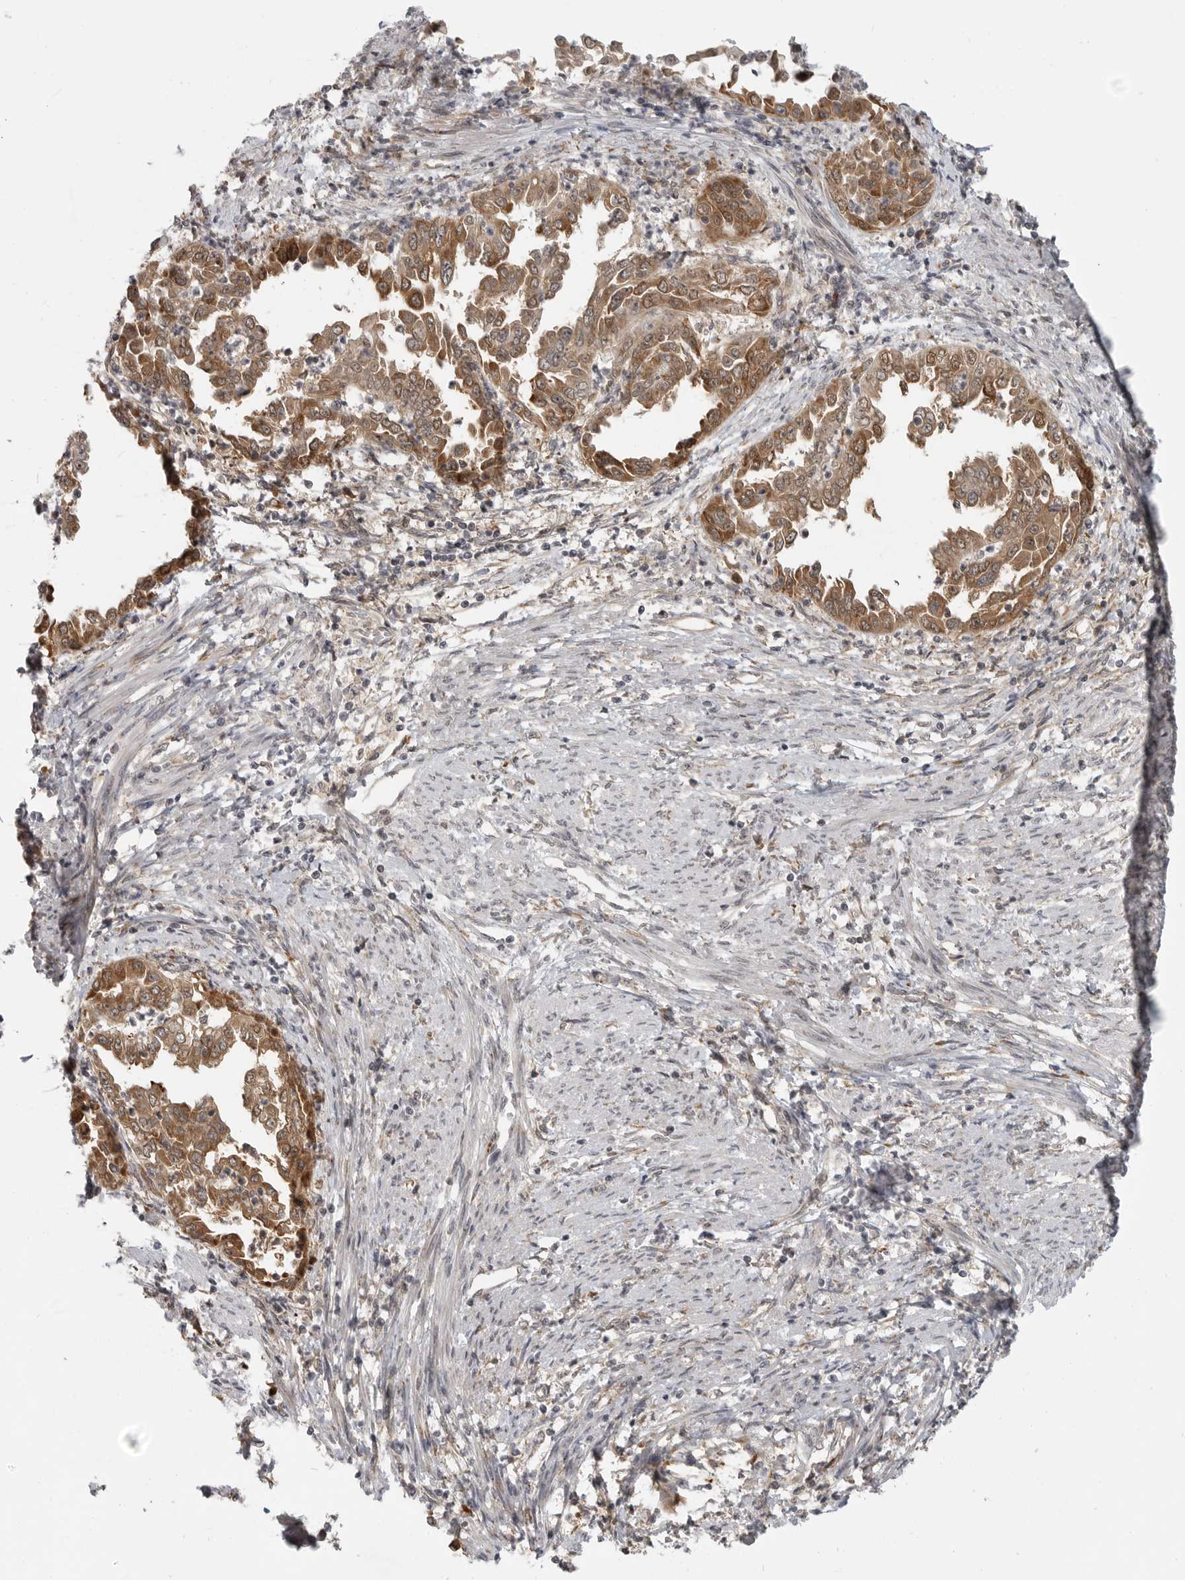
{"staining": {"intensity": "moderate", "quantity": ">75%", "location": "cytoplasmic/membranous"}, "tissue": "endometrial cancer", "cell_type": "Tumor cells", "image_type": "cancer", "snomed": [{"axis": "morphology", "description": "Adenocarcinoma, NOS"}, {"axis": "topography", "description": "Endometrium"}], "caption": "Endometrial cancer stained for a protein demonstrates moderate cytoplasmic/membranous positivity in tumor cells.", "gene": "CEP295NL", "patient": {"sex": "female", "age": 85}}